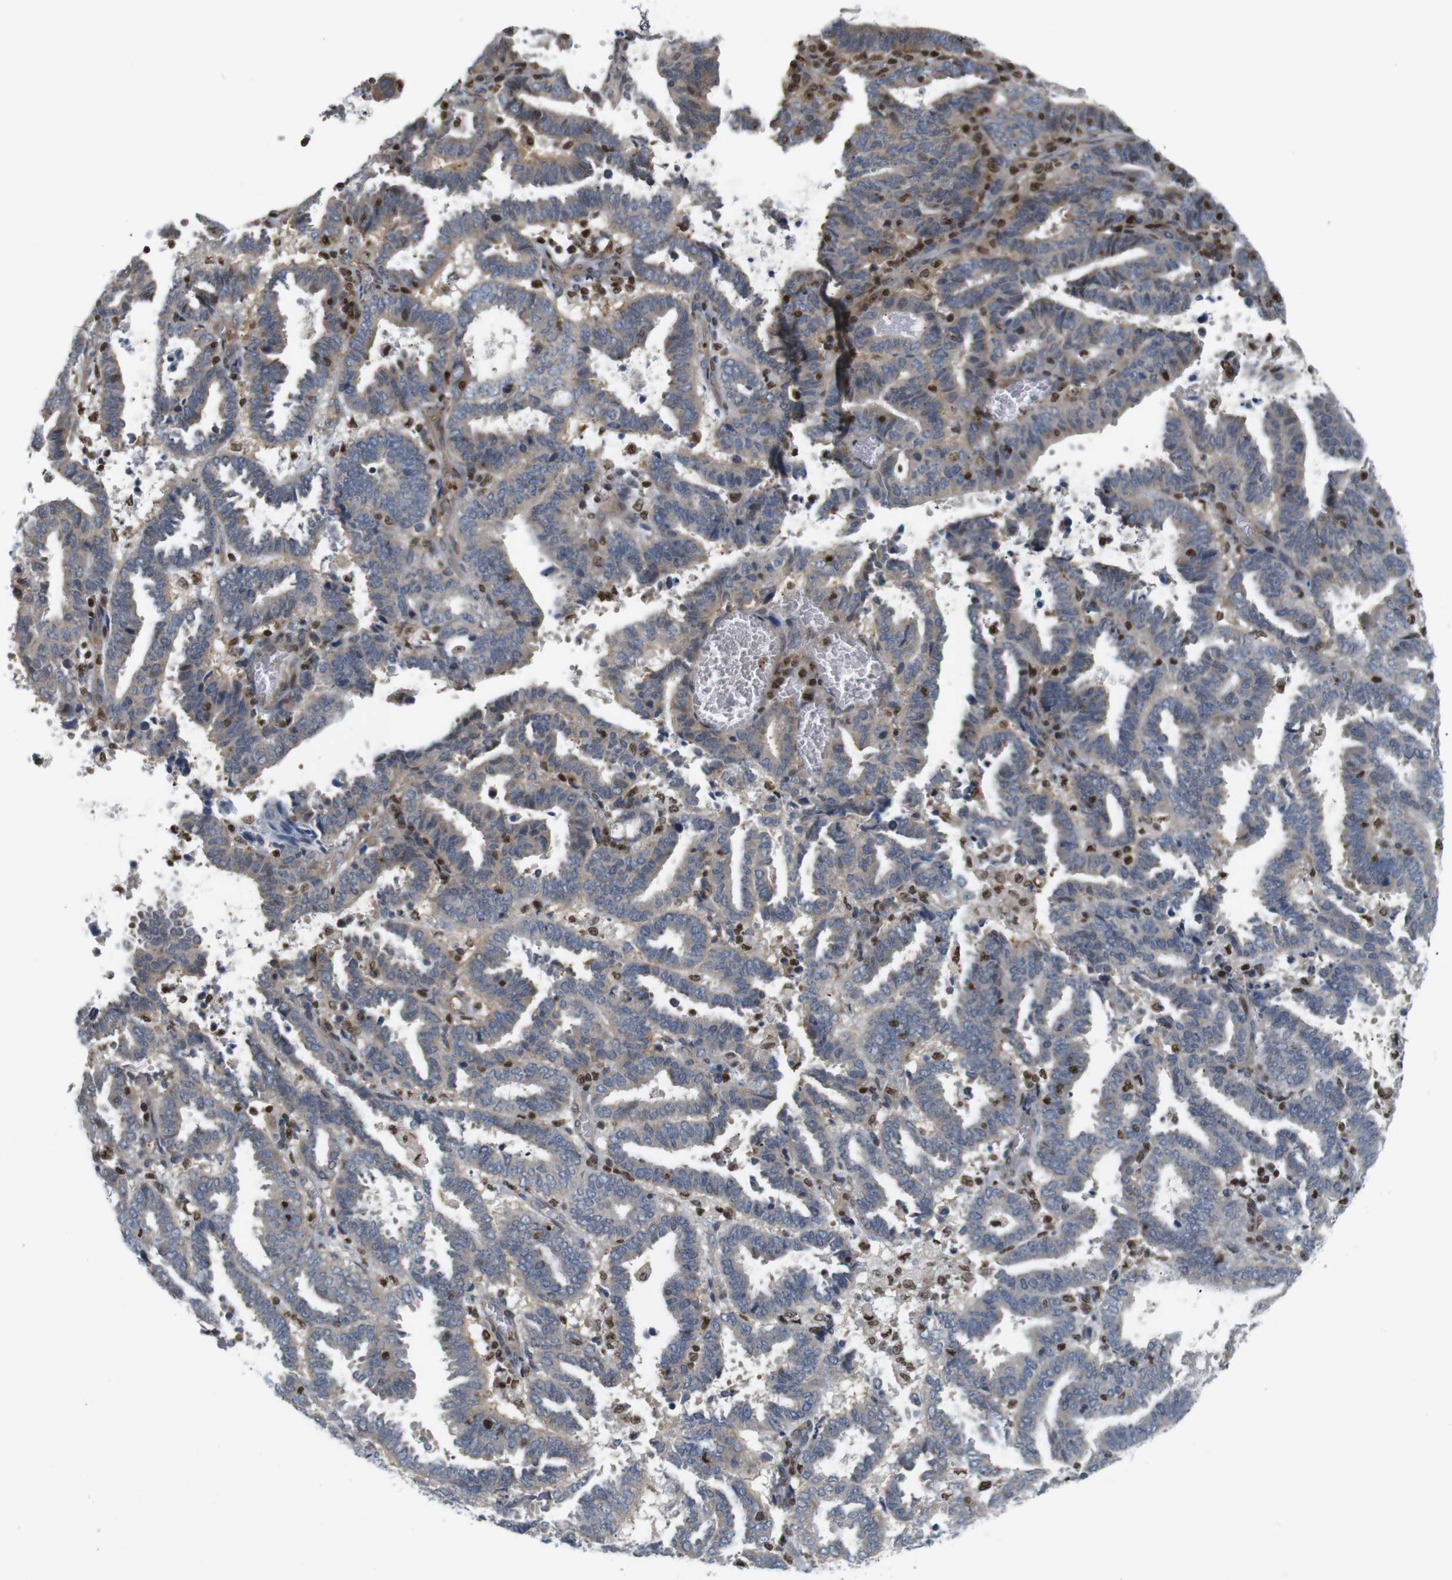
{"staining": {"intensity": "weak", "quantity": "25%-75%", "location": "cytoplasmic/membranous"}, "tissue": "endometrial cancer", "cell_type": "Tumor cells", "image_type": "cancer", "snomed": [{"axis": "morphology", "description": "Adenocarcinoma, NOS"}, {"axis": "topography", "description": "Uterus"}], "caption": "Protein expression analysis of human endometrial cancer (adenocarcinoma) reveals weak cytoplasmic/membranous expression in approximately 25%-75% of tumor cells.", "gene": "MBD1", "patient": {"sex": "female", "age": 83}}